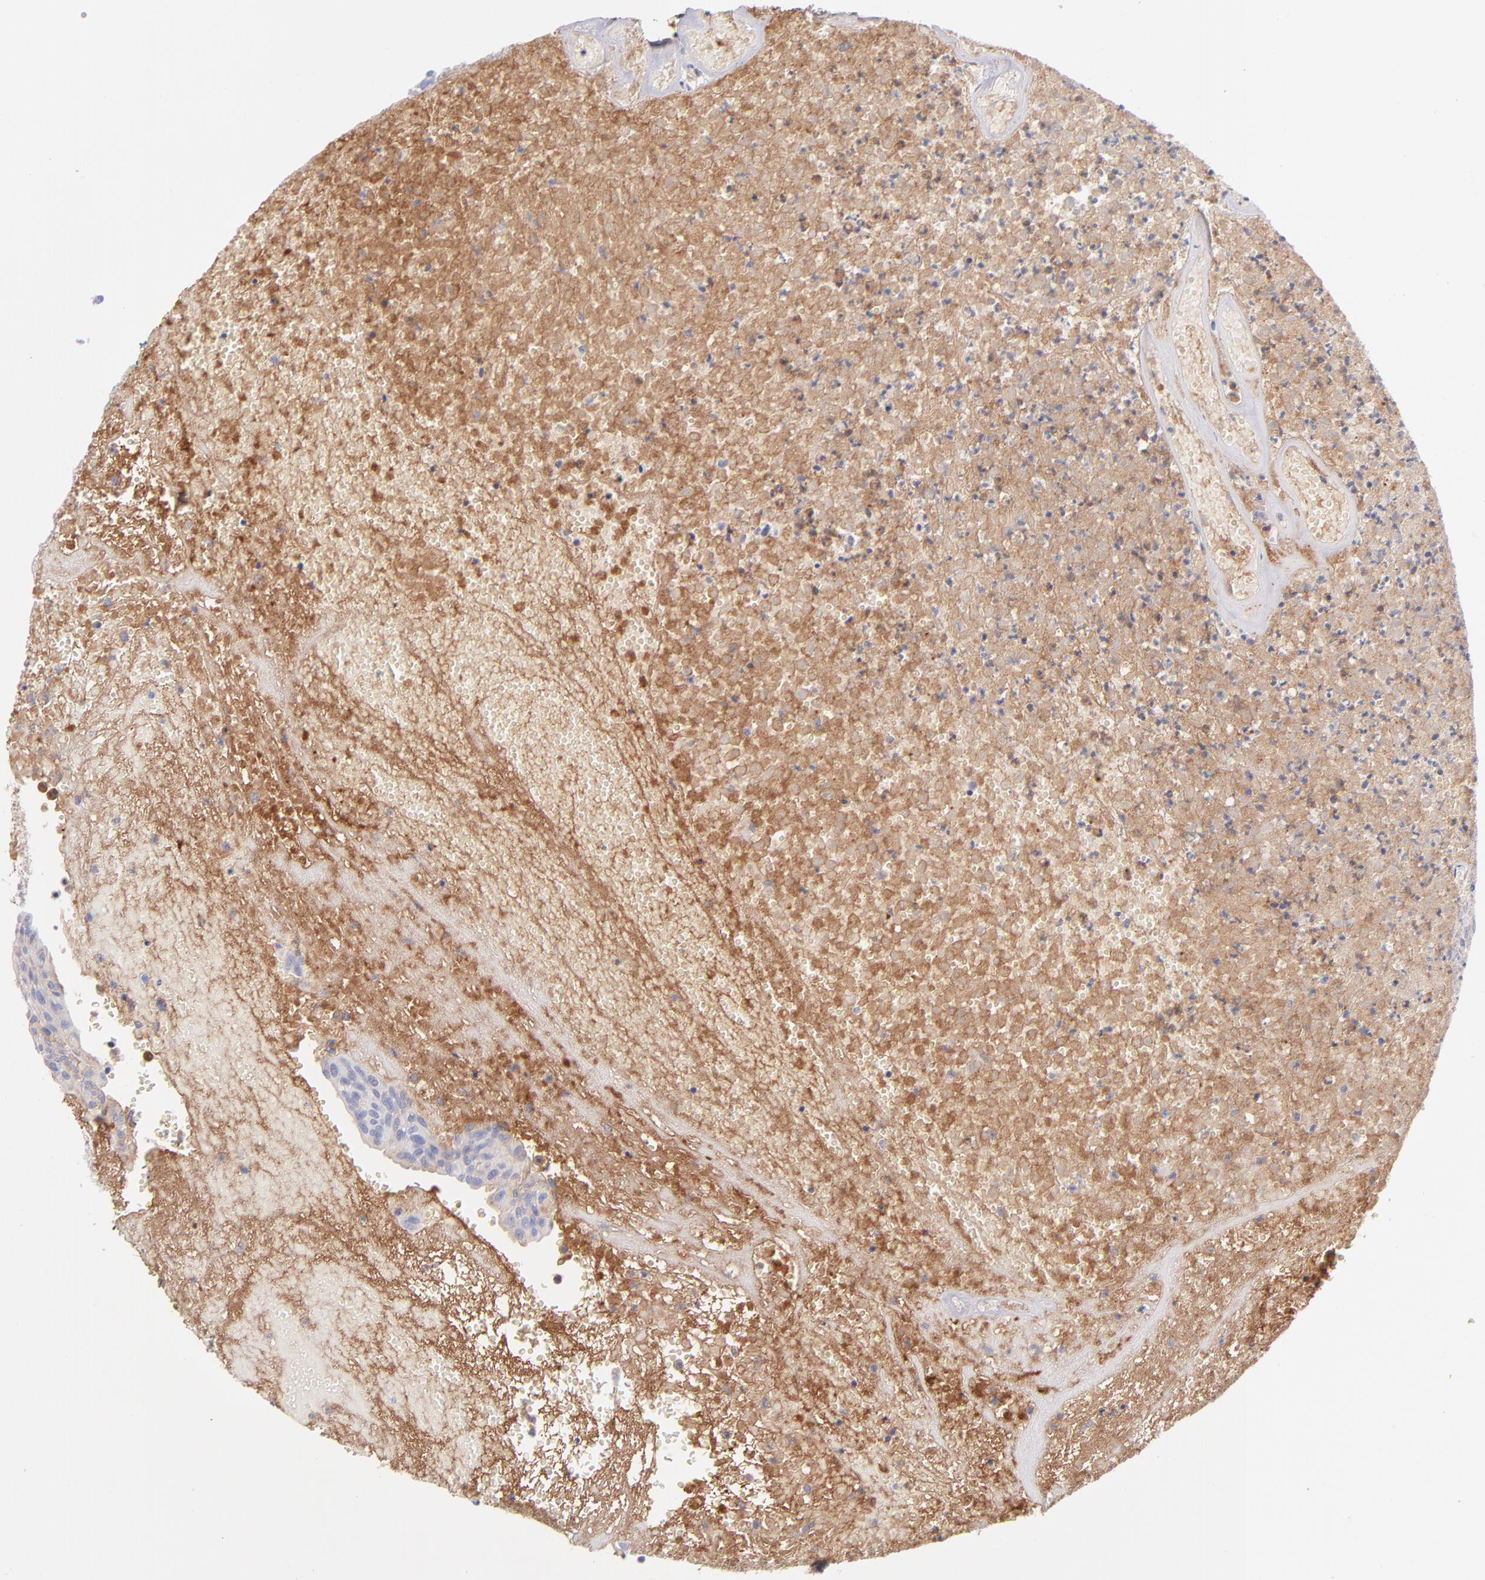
{"staining": {"intensity": "weak", "quantity": "25%-75%", "location": "cytoplasmic/membranous"}, "tissue": "urothelial cancer", "cell_type": "Tumor cells", "image_type": "cancer", "snomed": [{"axis": "morphology", "description": "Urothelial carcinoma, High grade"}, {"axis": "topography", "description": "Urinary bladder"}], "caption": "A photomicrograph showing weak cytoplasmic/membranous staining in about 25%-75% of tumor cells in high-grade urothelial carcinoma, as visualized by brown immunohistochemical staining.", "gene": "HP", "patient": {"sex": "male", "age": 66}}